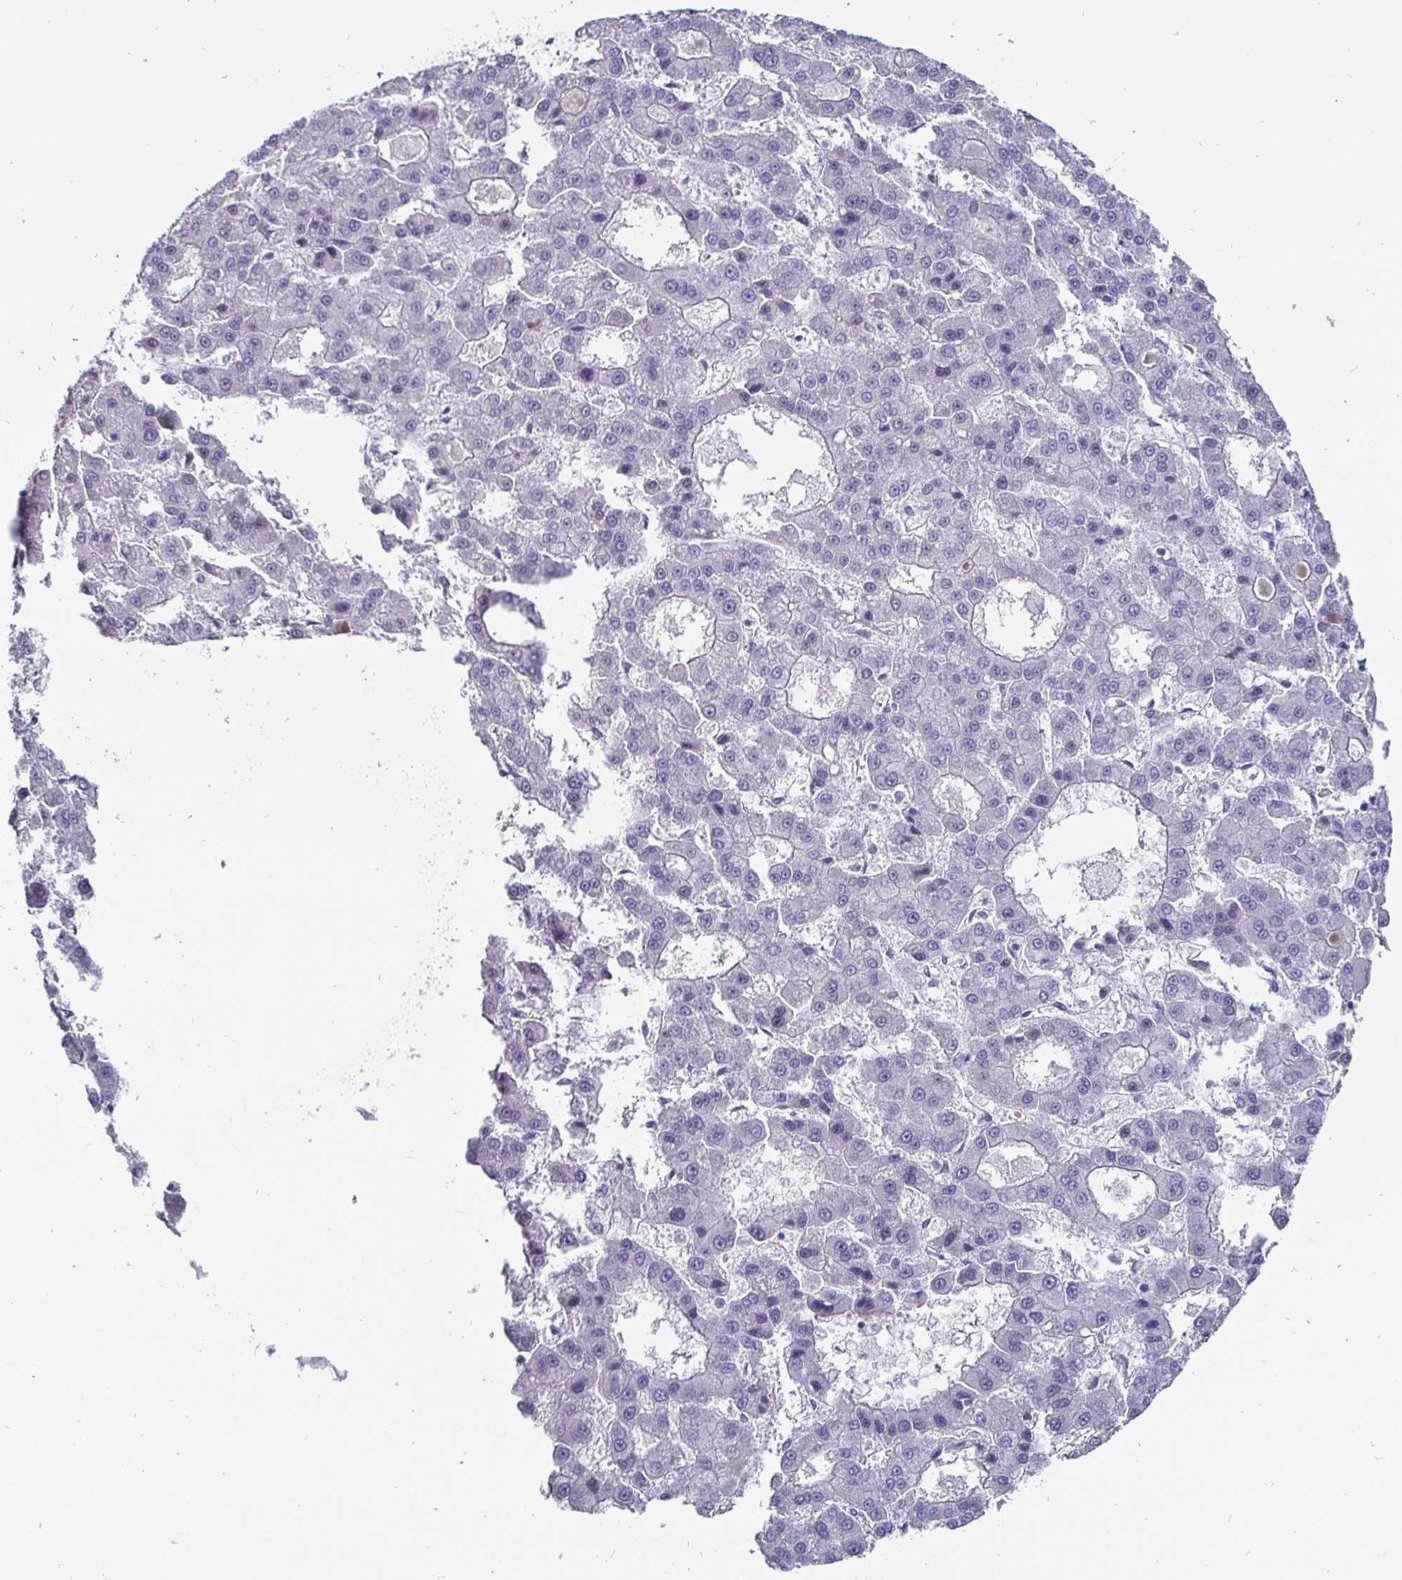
{"staining": {"intensity": "negative", "quantity": "none", "location": "none"}, "tissue": "liver cancer", "cell_type": "Tumor cells", "image_type": "cancer", "snomed": [{"axis": "morphology", "description": "Carcinoma, Hepatocellular, NOS"}, {"axis": "topography", "description": "Liver"}], "caption": "IHC micrograph of human liver cancer (hepatocellular carcinoma) stained for a protein (brown), which shows no staining in tumor cells.", "gene": "DMRTB1", "patient": {"sex": "male", "age": 70}}